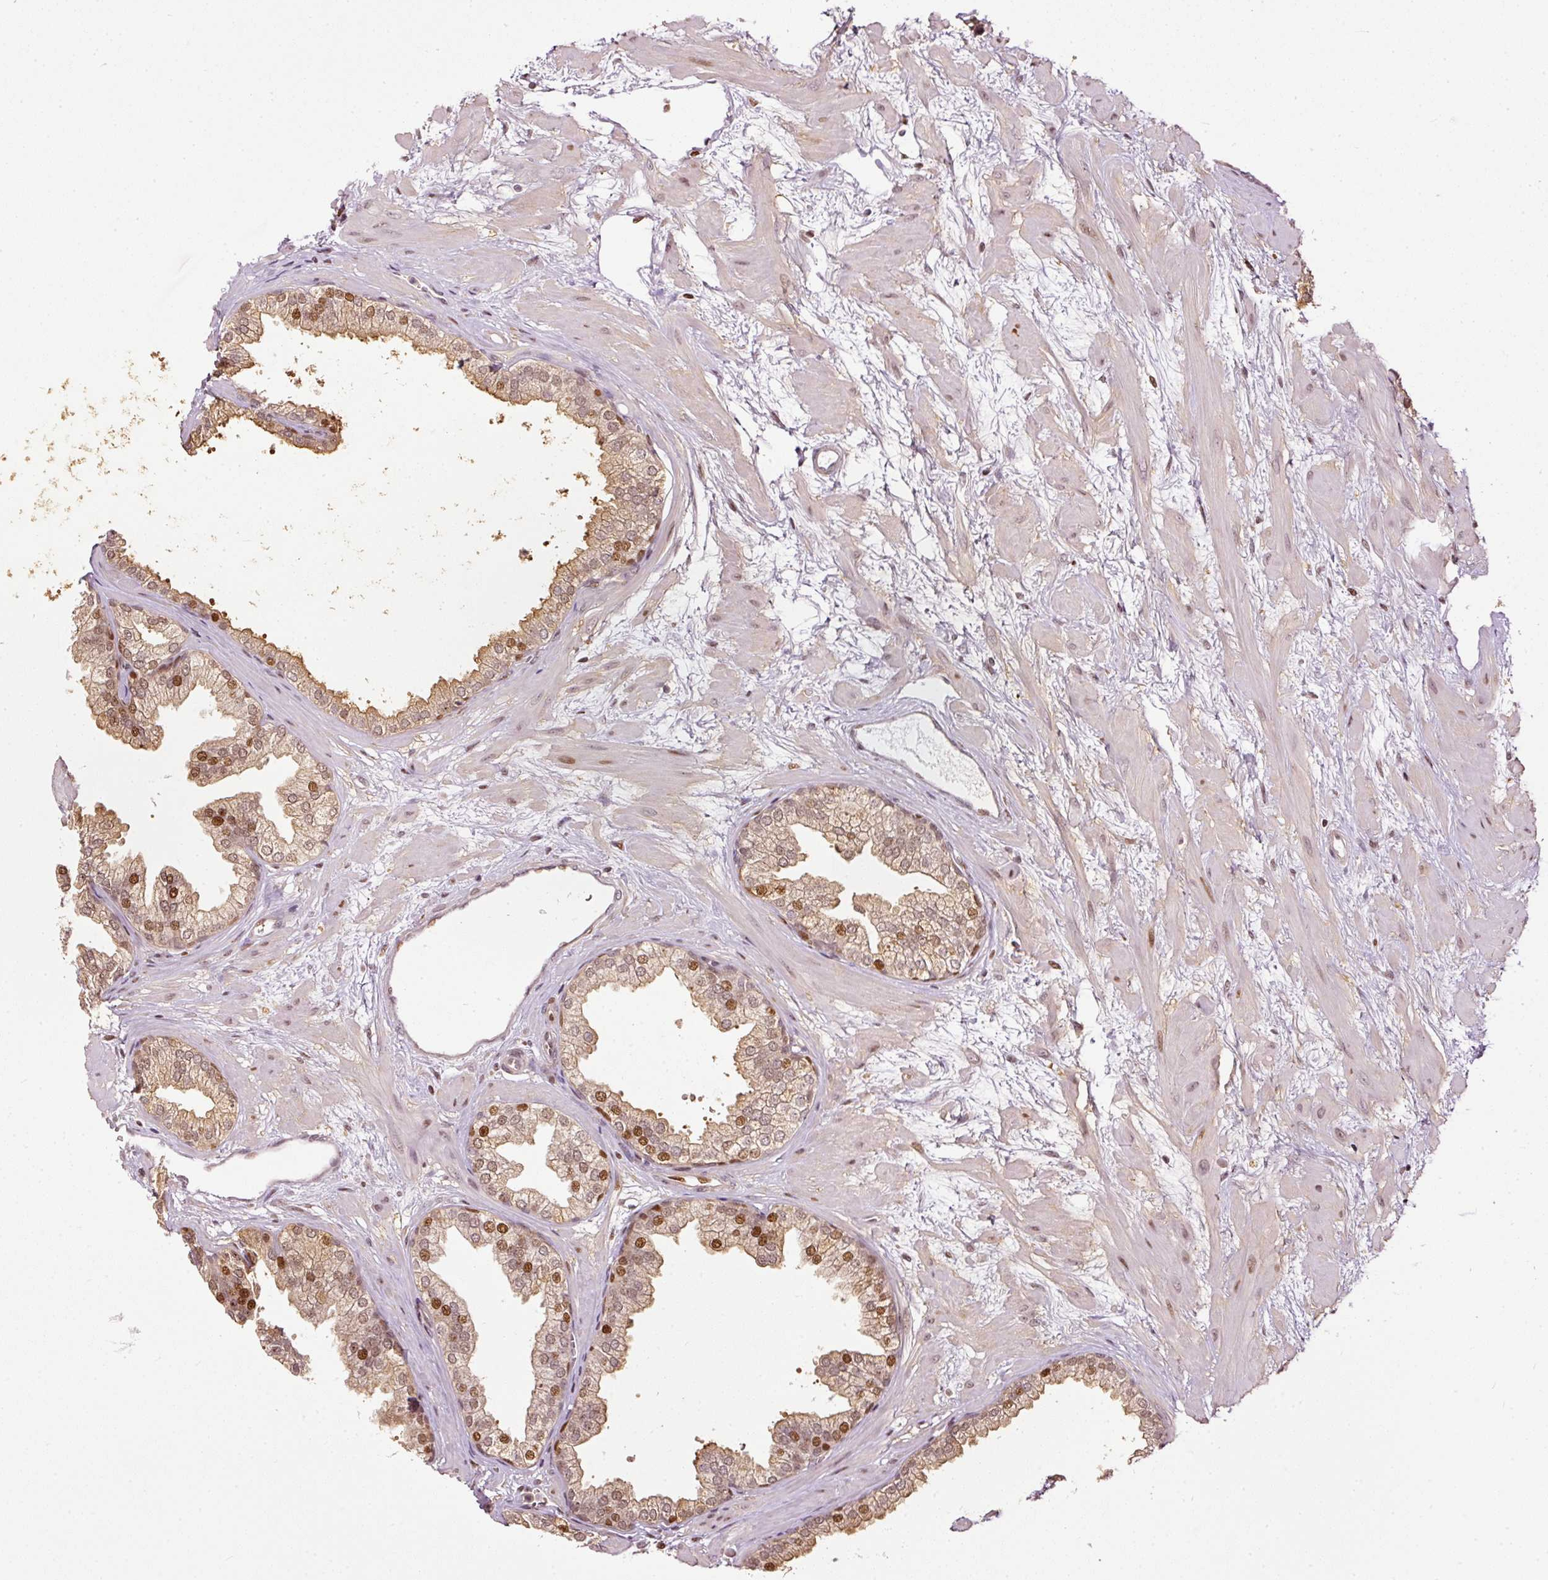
{"staining": {"intensity": "moderate", "quantity": ">75%", "location": "cytoplasmic/membranous,nuclear"}, "tissue": "prostate", "cell_type": "Glandular cells", "image_type": "normal", "snomed": [{"axis": "morphology", "description": "Normal tissue, NOS"}, {"axis": "topography", "description": "Prostate"}], "caption": "About >75% of glandular cells in benign prostate display moderate cytoplasmic/membranous,nuclear protein staining as visualized by brown immunohistochemical staining.", "gene": "ZNF778", "patient": {"sex": "male", "age": 37}}